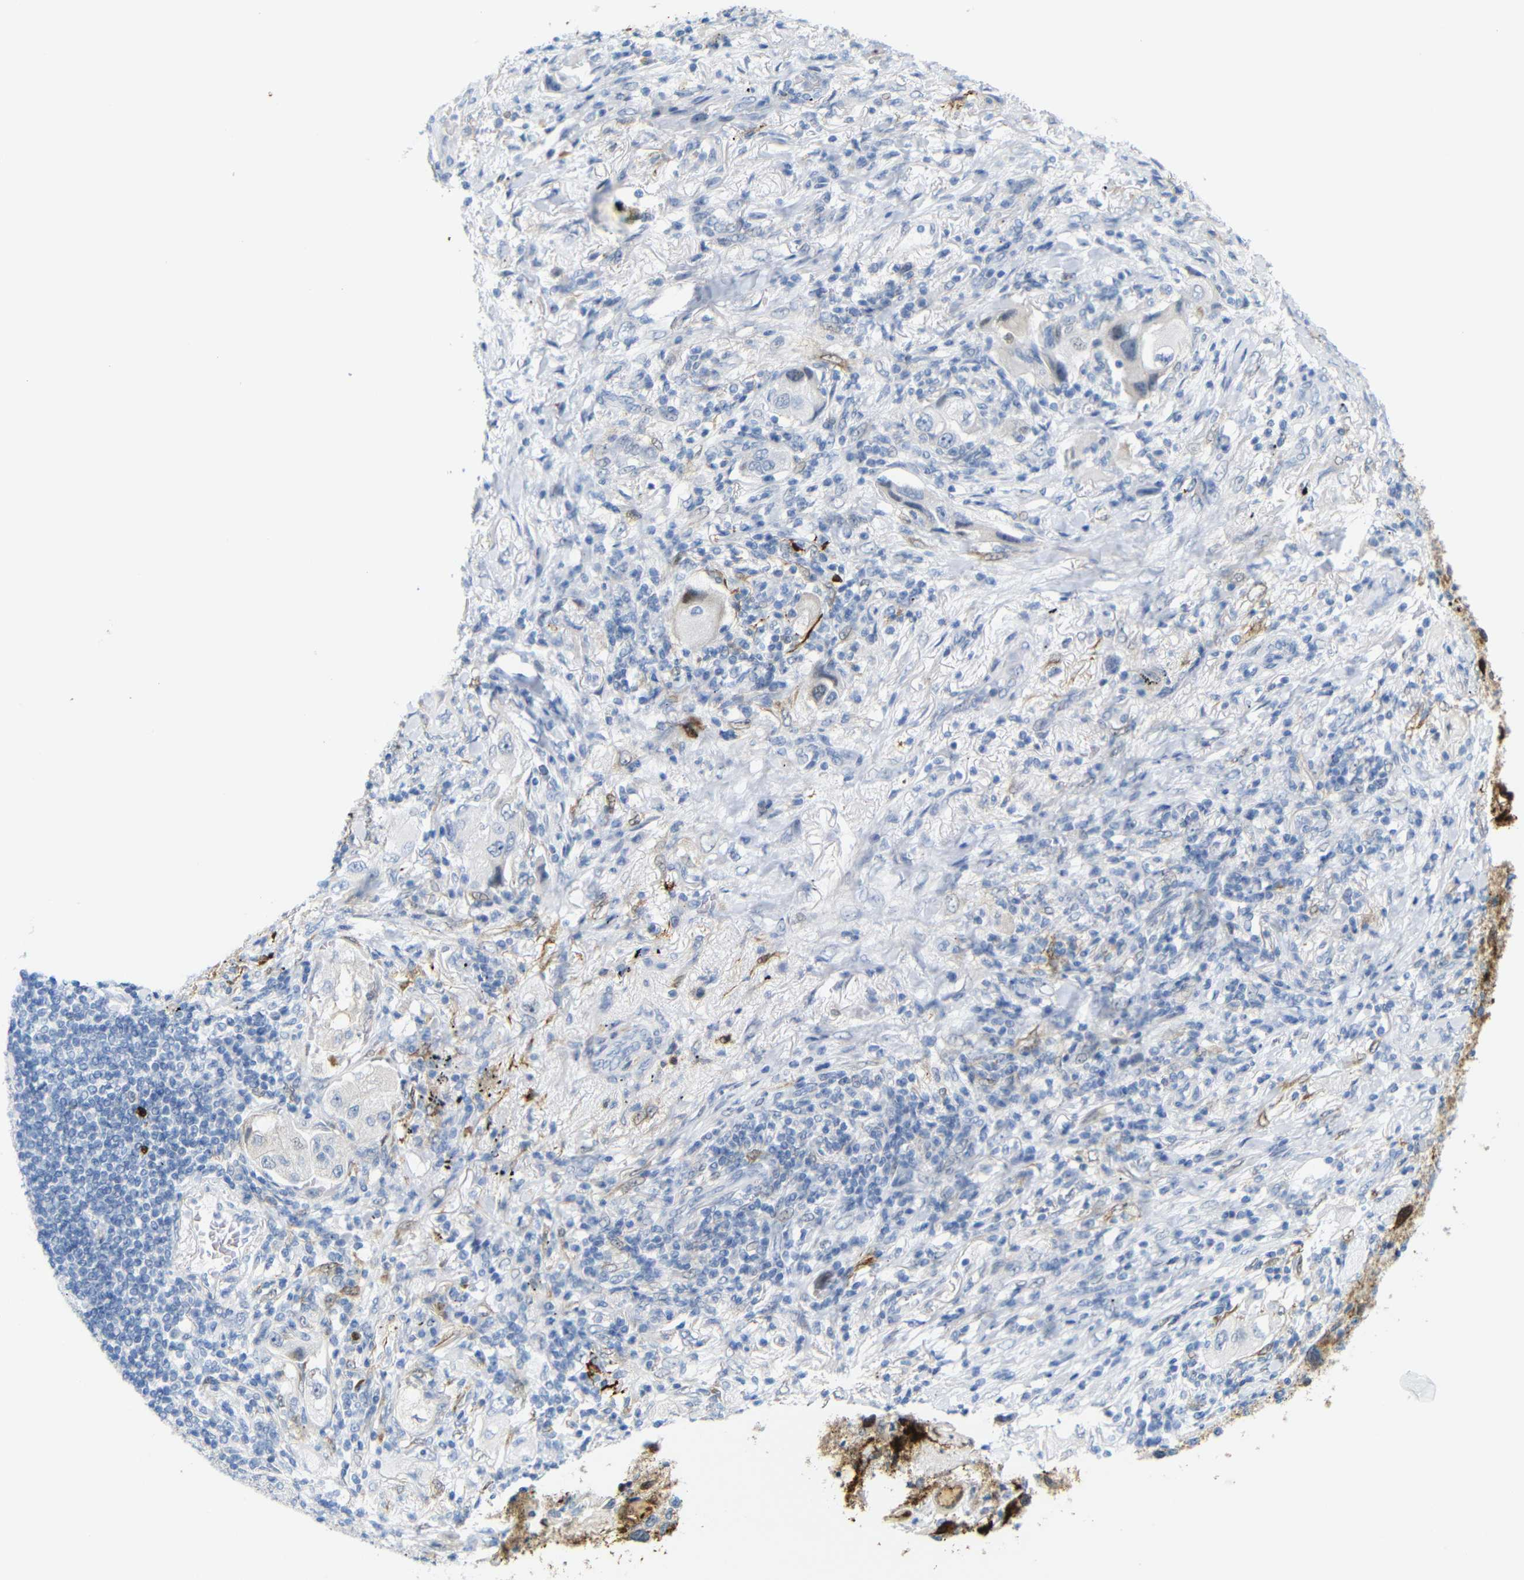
{"staining": {"intensity": "negative", "quantity": "none", "location": "none"}, "tissue": "lung cancer", "cell_type": "Tumor cells", "image_type": "cancer", "snomed": [{"axis": "morphology", "description": "Adenocarcinoma, NOS"}, {"axis": "topography", "description": "Lung"}], "caption": "Immunohistochemical staining of human adenocarcinoma (lung) reveals no significant expression in tumor cells. Brightfield microscopy of immunohistochemistry stained with DAB (3,3'-diaminobenzidine) (brown) and hematoxylin (blue), captured at high magnification.", "gene": "MT1A", "patient": {"sex": "female", "age": 65}}